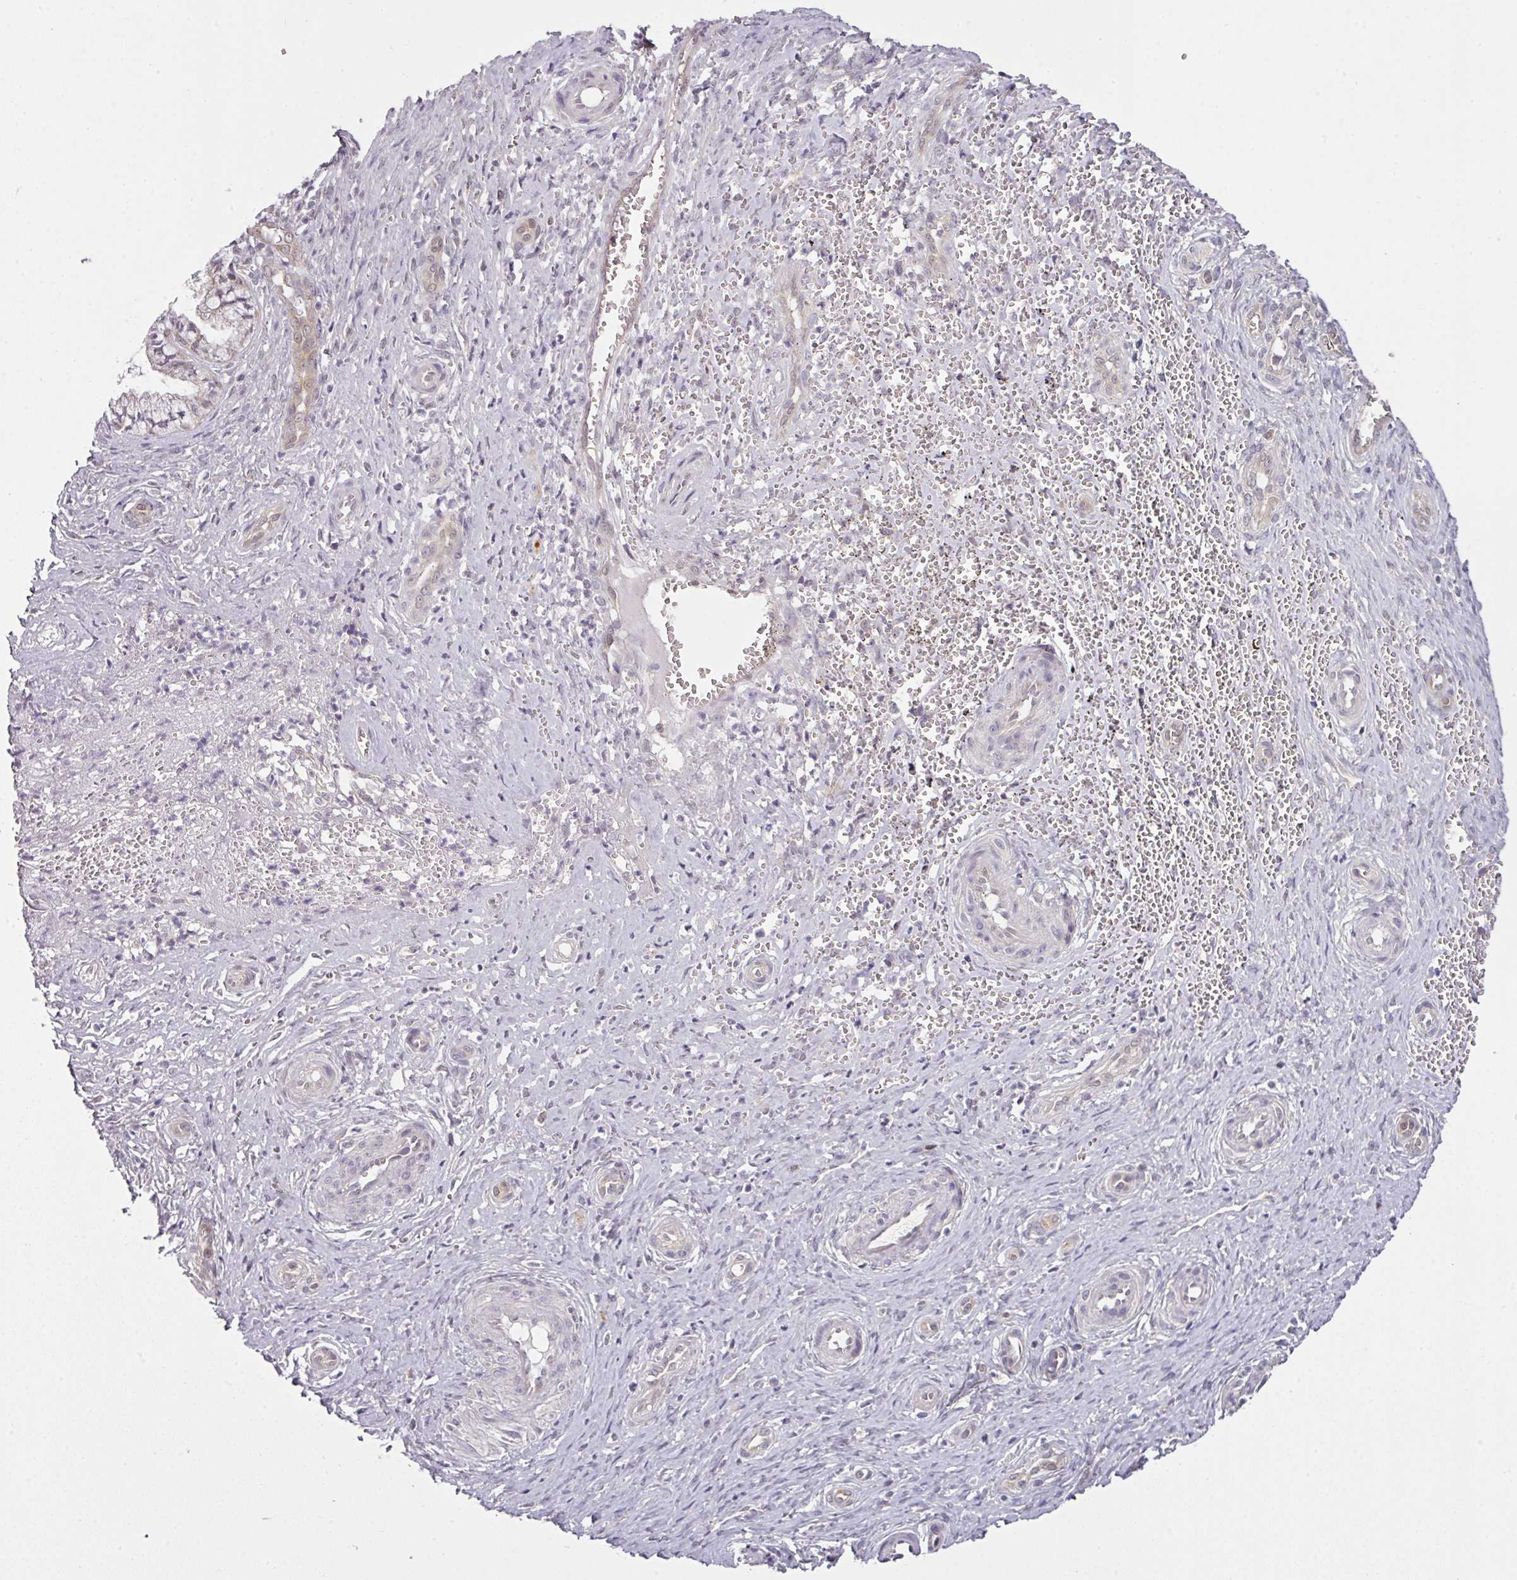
{"staining": {"intensity": "weak", "quantity": "25%-75%", "location": "cytoplasmic/membranous,nuclear"}, "tissue": "cervix", "cell_type": "Glandular cells", "image_type": "normal", "snomed": [{"axis": "morphology", "description": "Normal tissue, NOS"}, {"axis": "topography", "description": "Cervix"}], "caption": "Benign cervix displays weak cytoplasmic/membranous,nuclear positivity in approximately 25%-75% of glandular cells, visualized by immunohistochemistry.", "gene": "DERPC", "patient": {"sex": "female", "age": 36}}